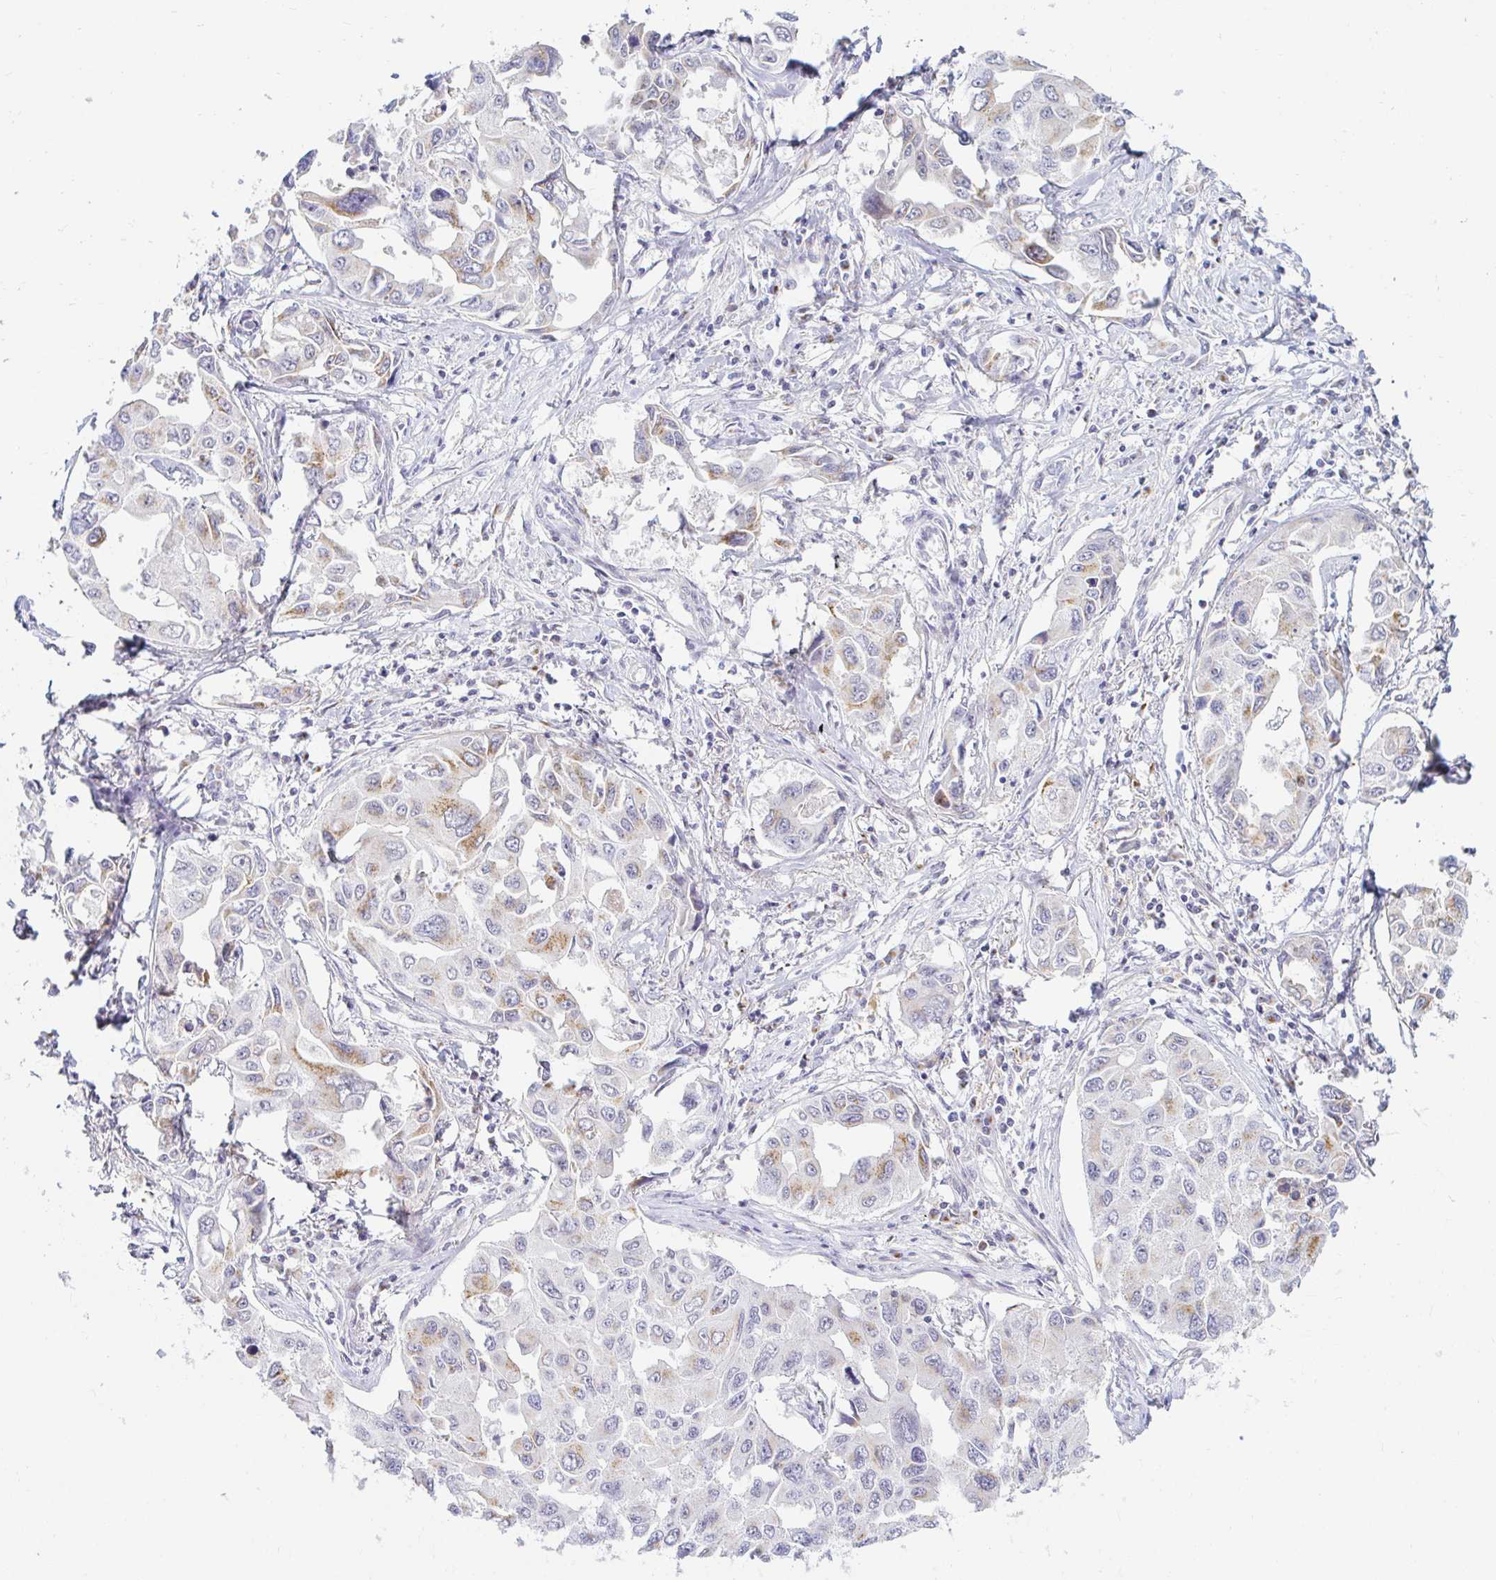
{"staining": {"intensity": "weak", "quantity": "25%-75%", "location": "cytoplasmic/membranous"}, "tissue": "lung cancer", "cell_type": "Tumor cells", "image_type": "cancer", "snomed": [{"axis": "morphology", "description": "Adenocarcinoma, NOS"}, {"axis": "topography", "description": "Lung"}], "caption": "Brown immunohistochemical staining in human adenocarcinoma (lung) shows weak cytoplasmic/membranous positivity in about 25%-75% of tumor cells. (DAB (3,3'-diaminobenzidine) IHC with brightfield microscopy, high magnification).", "gene": "OR51D1", "patient": {"sex": "male", "age": 64}}